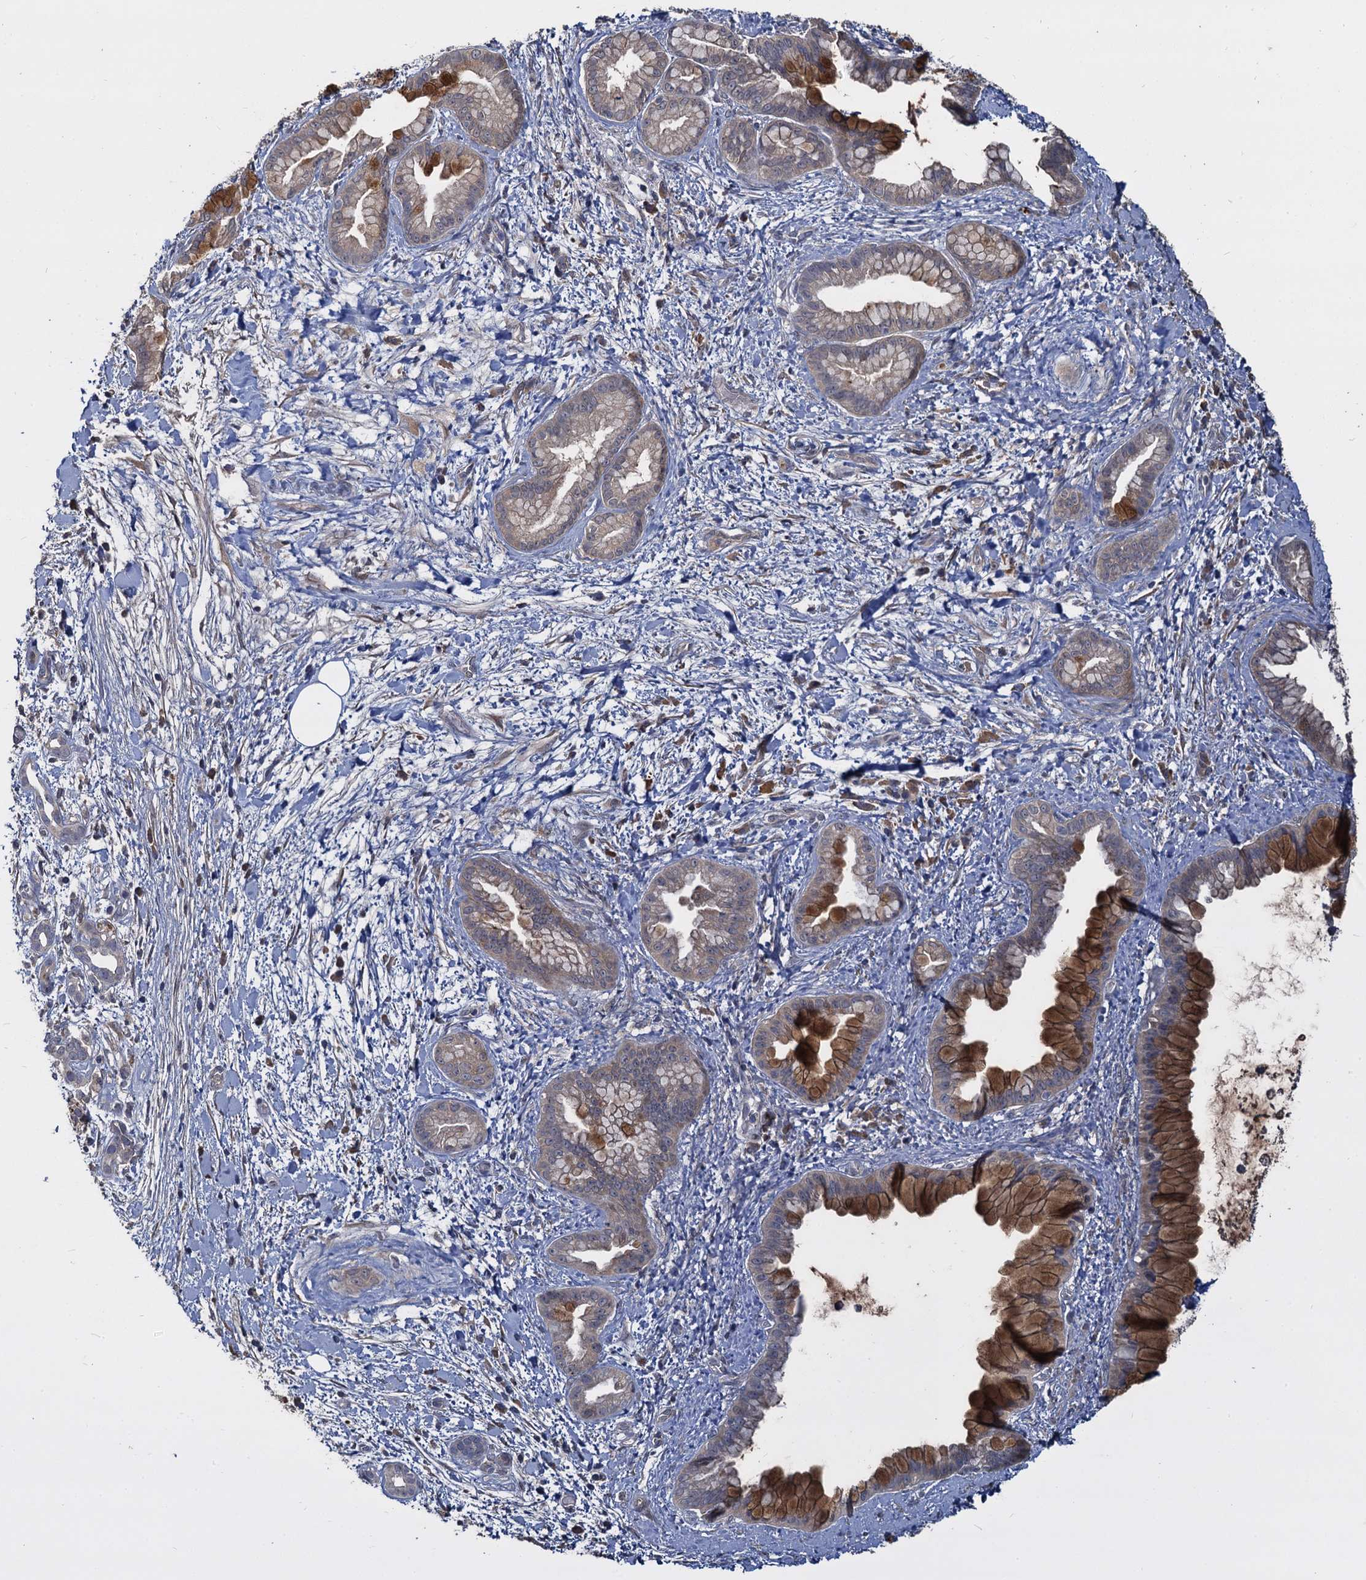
{"staining": {"intensity": "moderate", "quantity": "25%-75%", "location": "cytoplasmic/membranous"}, "tissue": "pancreatic cancer", "cell_type": "Tumor cells", "image_type": "cancer", "snomed": [{"axis": "morphology", "description": "Adenocarcinoma, NOS"}, {"axis": "topography", "description": "Pancreas"}], "caption": "Protein expression analysis of human pancreatic adenocarcinoma reveals moderate cytoplasmic/membranous positivity in about 25%-75% of tumor cells.", "gene": "CCDC184", "patient": {"sex": "female", "age": 78}}